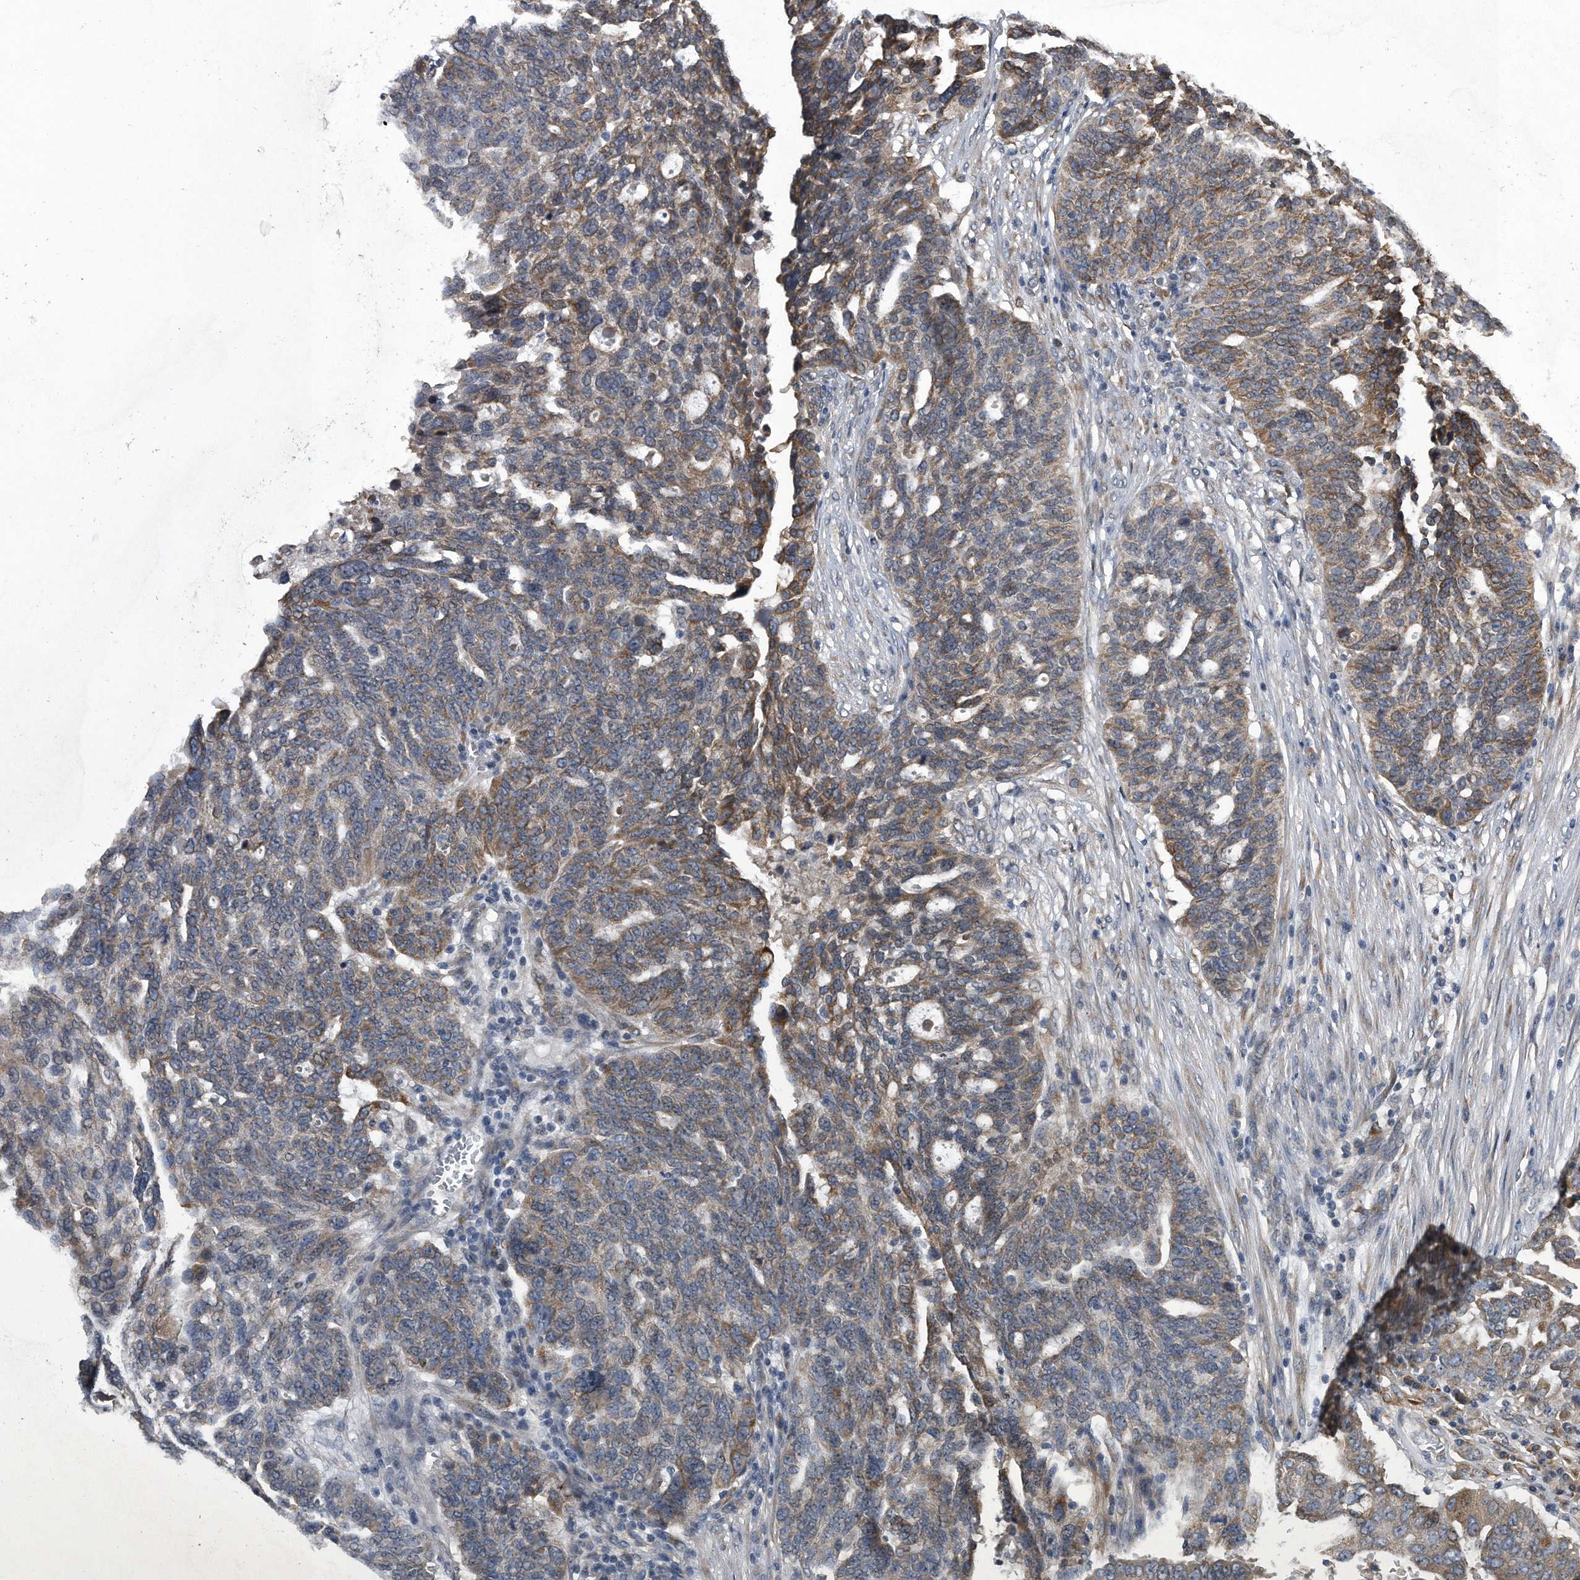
{"staining": {"intensity": "moderate", "quantity": "25%-75%", "location": "cytoplasmic/membranous"}, "tissue": "ovarian cancer", "cell_type": "Tumor cells", "image_type": "cancer", "snomed": [{"axis": "morphology", "description": "Cystadenocarcinoma, serous, NOS"}, {"axis": "topography", "description": "Ovary"}], "caption": "Immunohistochemistry (IHC) (DAB (3,3'-diaminobenzidine)) staining of ovarian cancer (serous cystadenocarcinoma) reveals moderate cytoplasmic/membranous protein positivity in approximately 25%-75% of tumor cells.", "gene": "PCLO", "patient": {"sex": "female", "age": 59}}